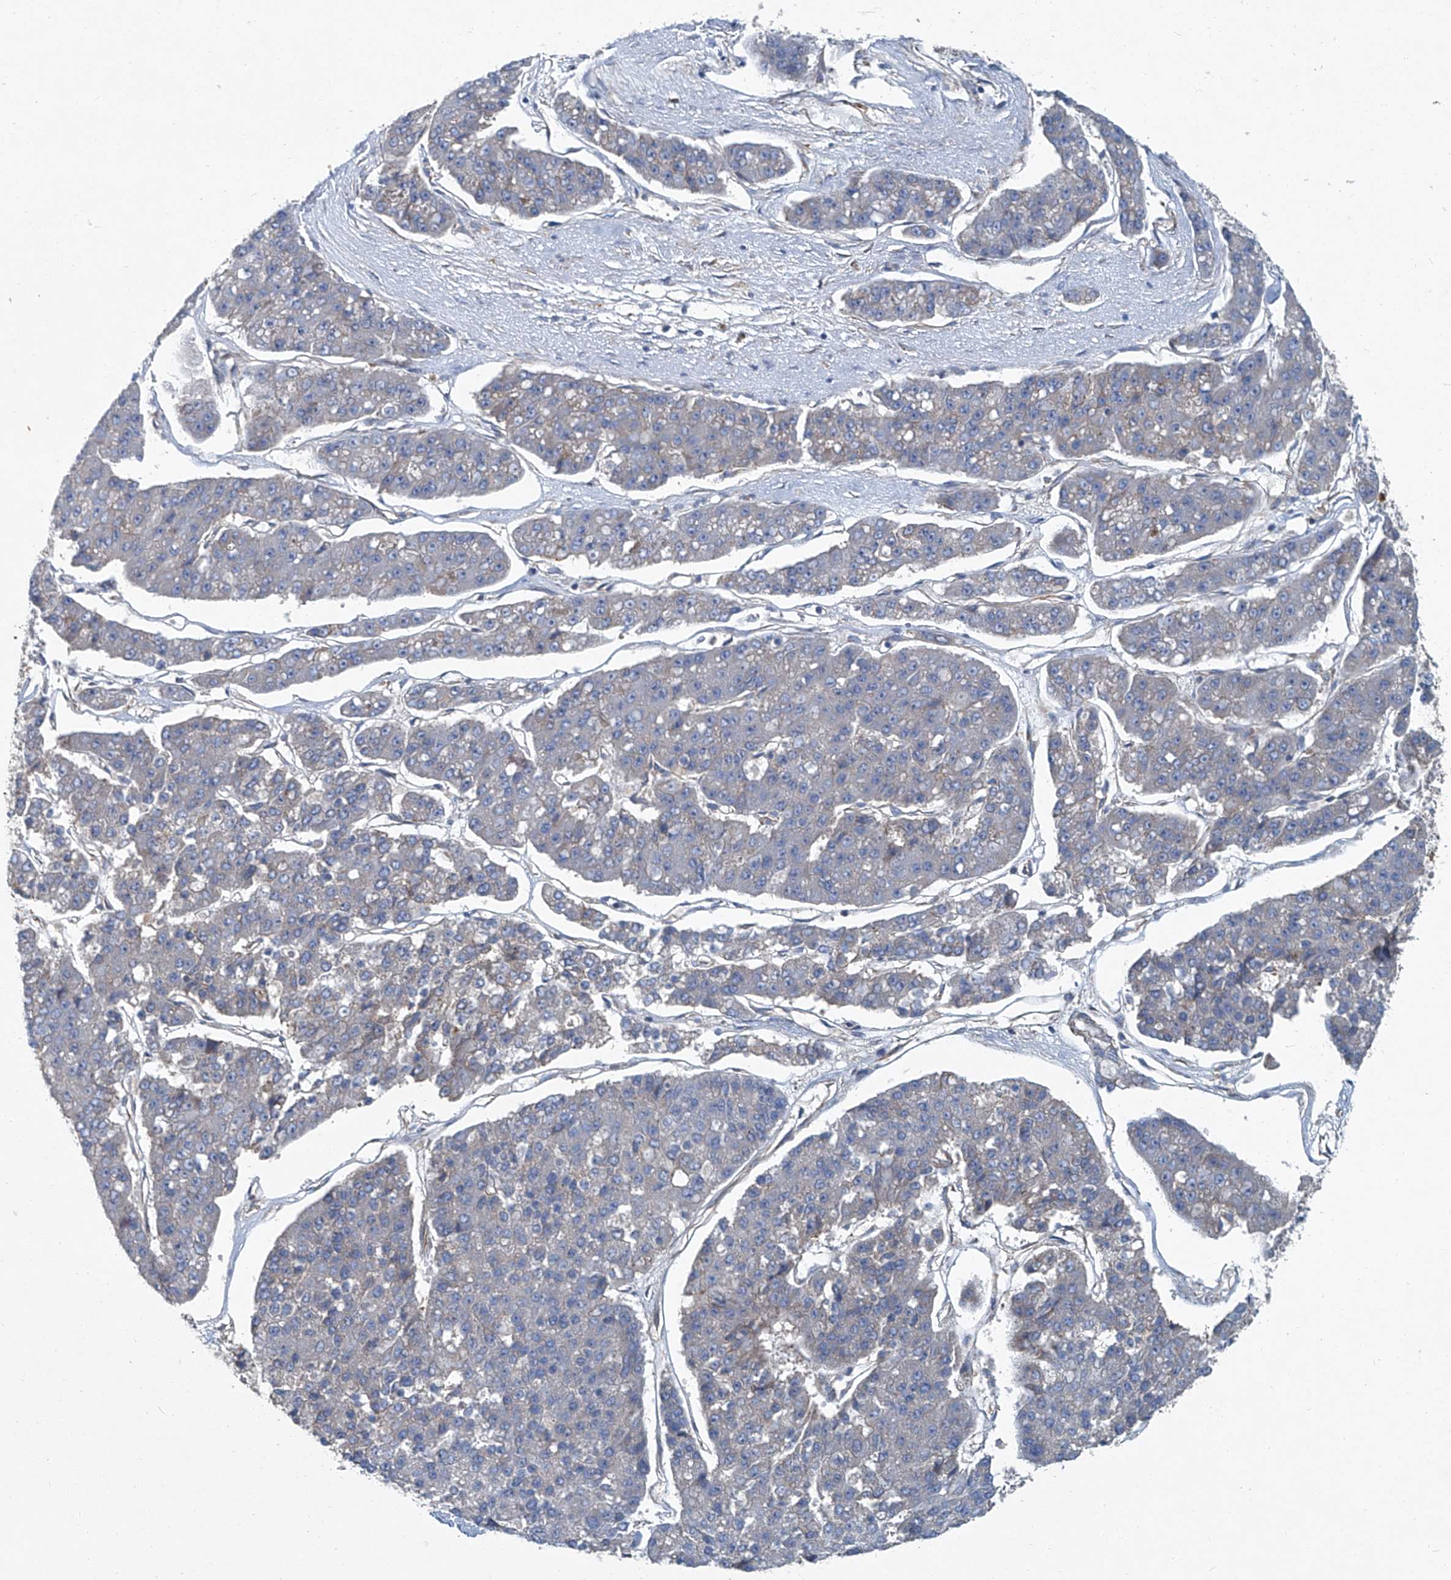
{"staining": {"intensity": "negative", "quantity": "none", "location": "none"}, "tissue": "pancreatic cancer", "cell_type": "Tumor cells", "image_type": "cancer", "snomed": [{"axis": "morphology", "description": "Adenocarcinoma, NOS"}, {"axis": "topography", "description": "Pancreas"}], "caption": "Pancreatic cancer was stained to show a protein in brown. There is no significant expression in tumor cells.", "gene": "PIGH", "patient": {"sex": "male", "age": 50}}